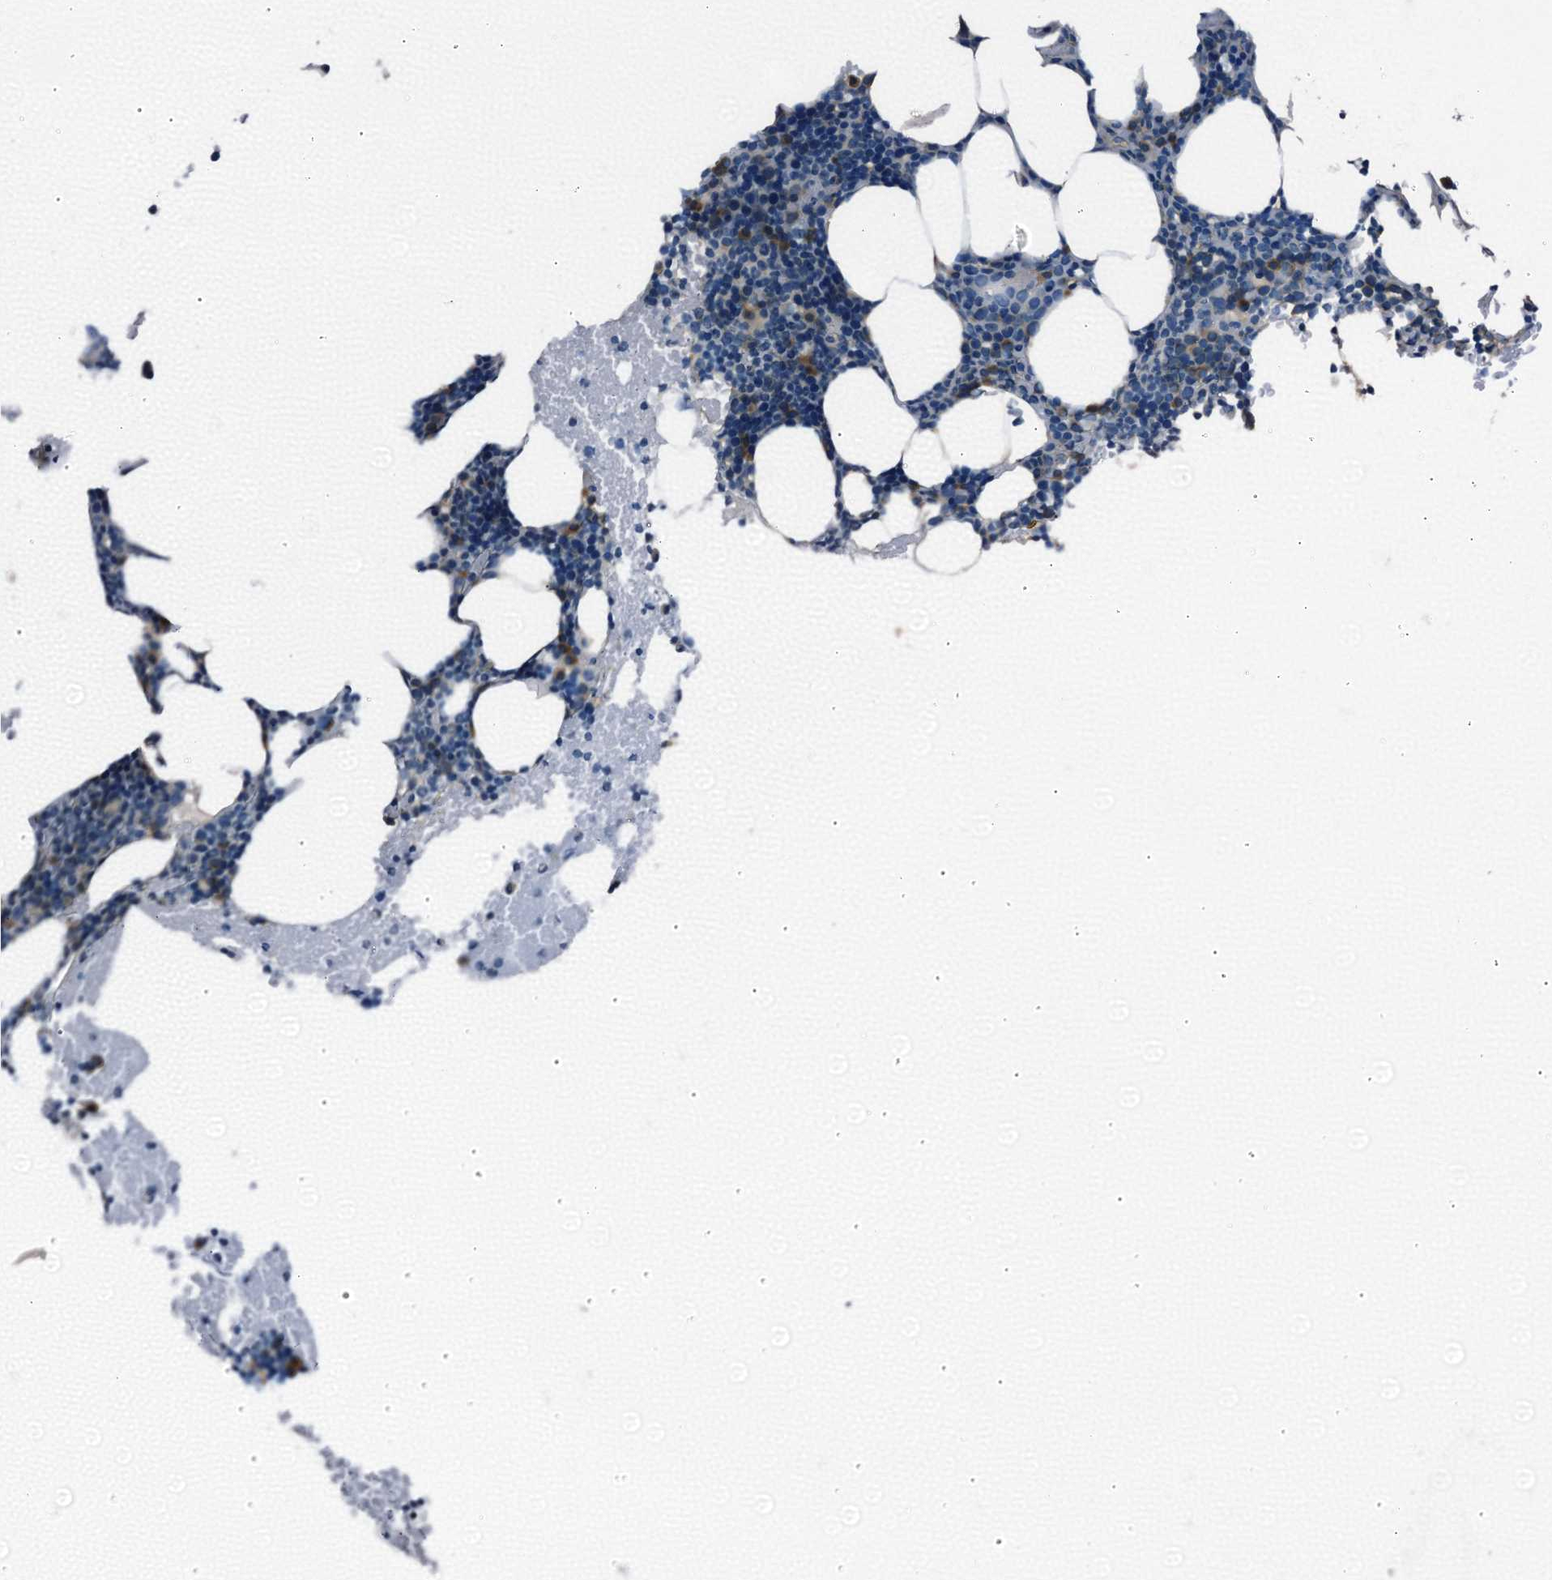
{"staining": {"intensity": "moderate", "quantity": "<25%", "location": "cytoplasmic/membranous"}, "tissue": "bone marrow", "cell_type": "Hematopoietic cells", "image_type": "normal", "snomed": [{"axis": "morphology", "description": "Normal tissue, NOS"}, {"axis": "topography", "description": "Bone marrow"}], "caption": "Moderate cytoplasmic/membranous protein positivity is appreciated in approximately <25% of hematopoietic cells in bone marrow. (DAB (3,3'-diaminobenzidine) = brown stain, brightfield microscopy at high magnification).", "gene": "STARD13", "patient": {"sex": "female", "age": 77}}